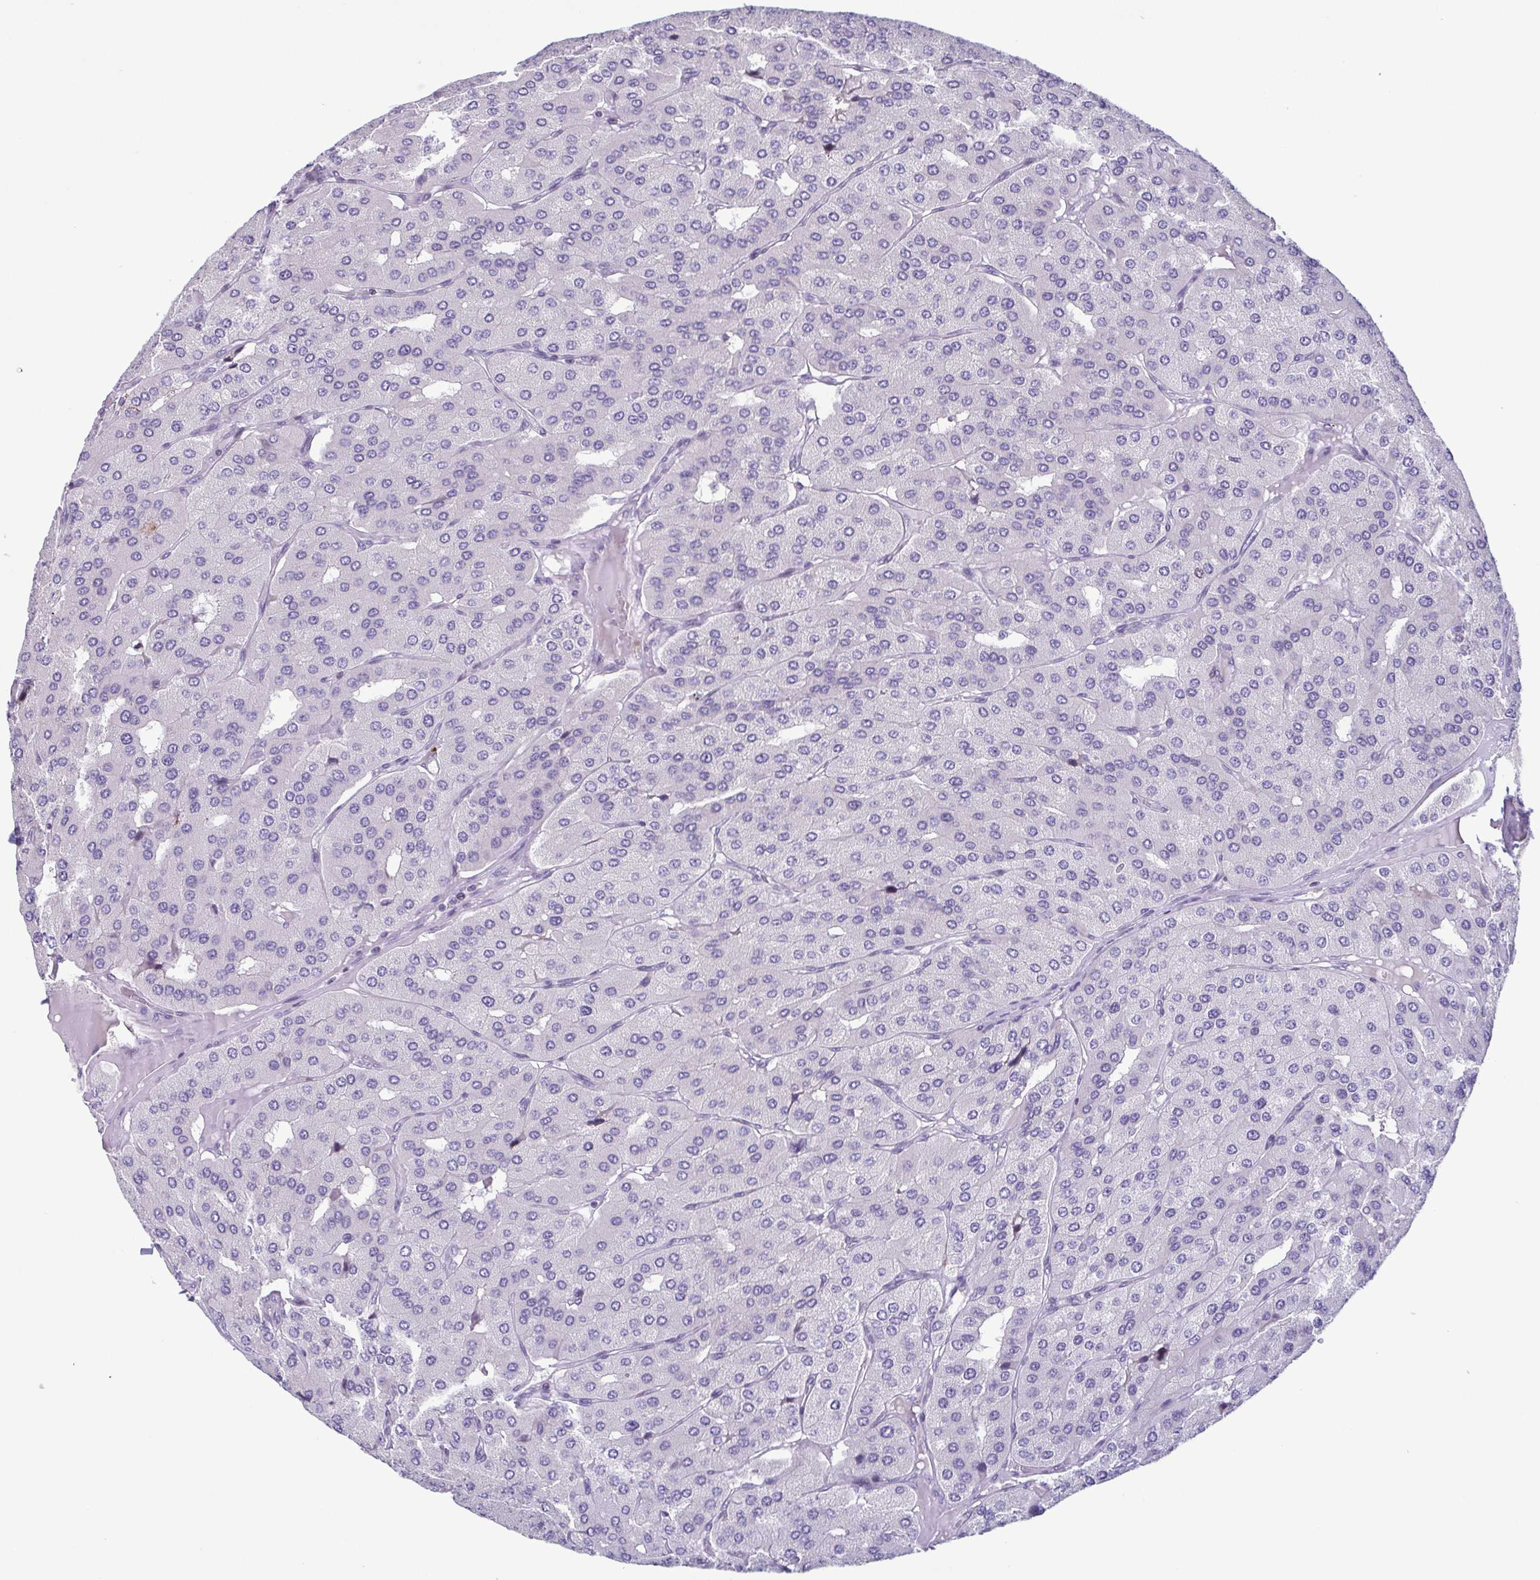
{"staining": {"intensity": "negative", "quantity": "none", "location": "none"}, "tissue": "parathyroid gland", "cell_type": "Glandular cells", "image_type": "normal", "snomed": [{"axis": "morphology", "description": "Normal tissue, NOS"}, {"axis": "morphology", "description": "Adenoma, NOS"}, {"axis": "topography", "description": "Parathyroid gland"}], "caption": "Glandular cells show no significant staining in unremarkable parathyroid gland.", "gene": "IRF1", "patient": {"sex": "female", "age": 86}}